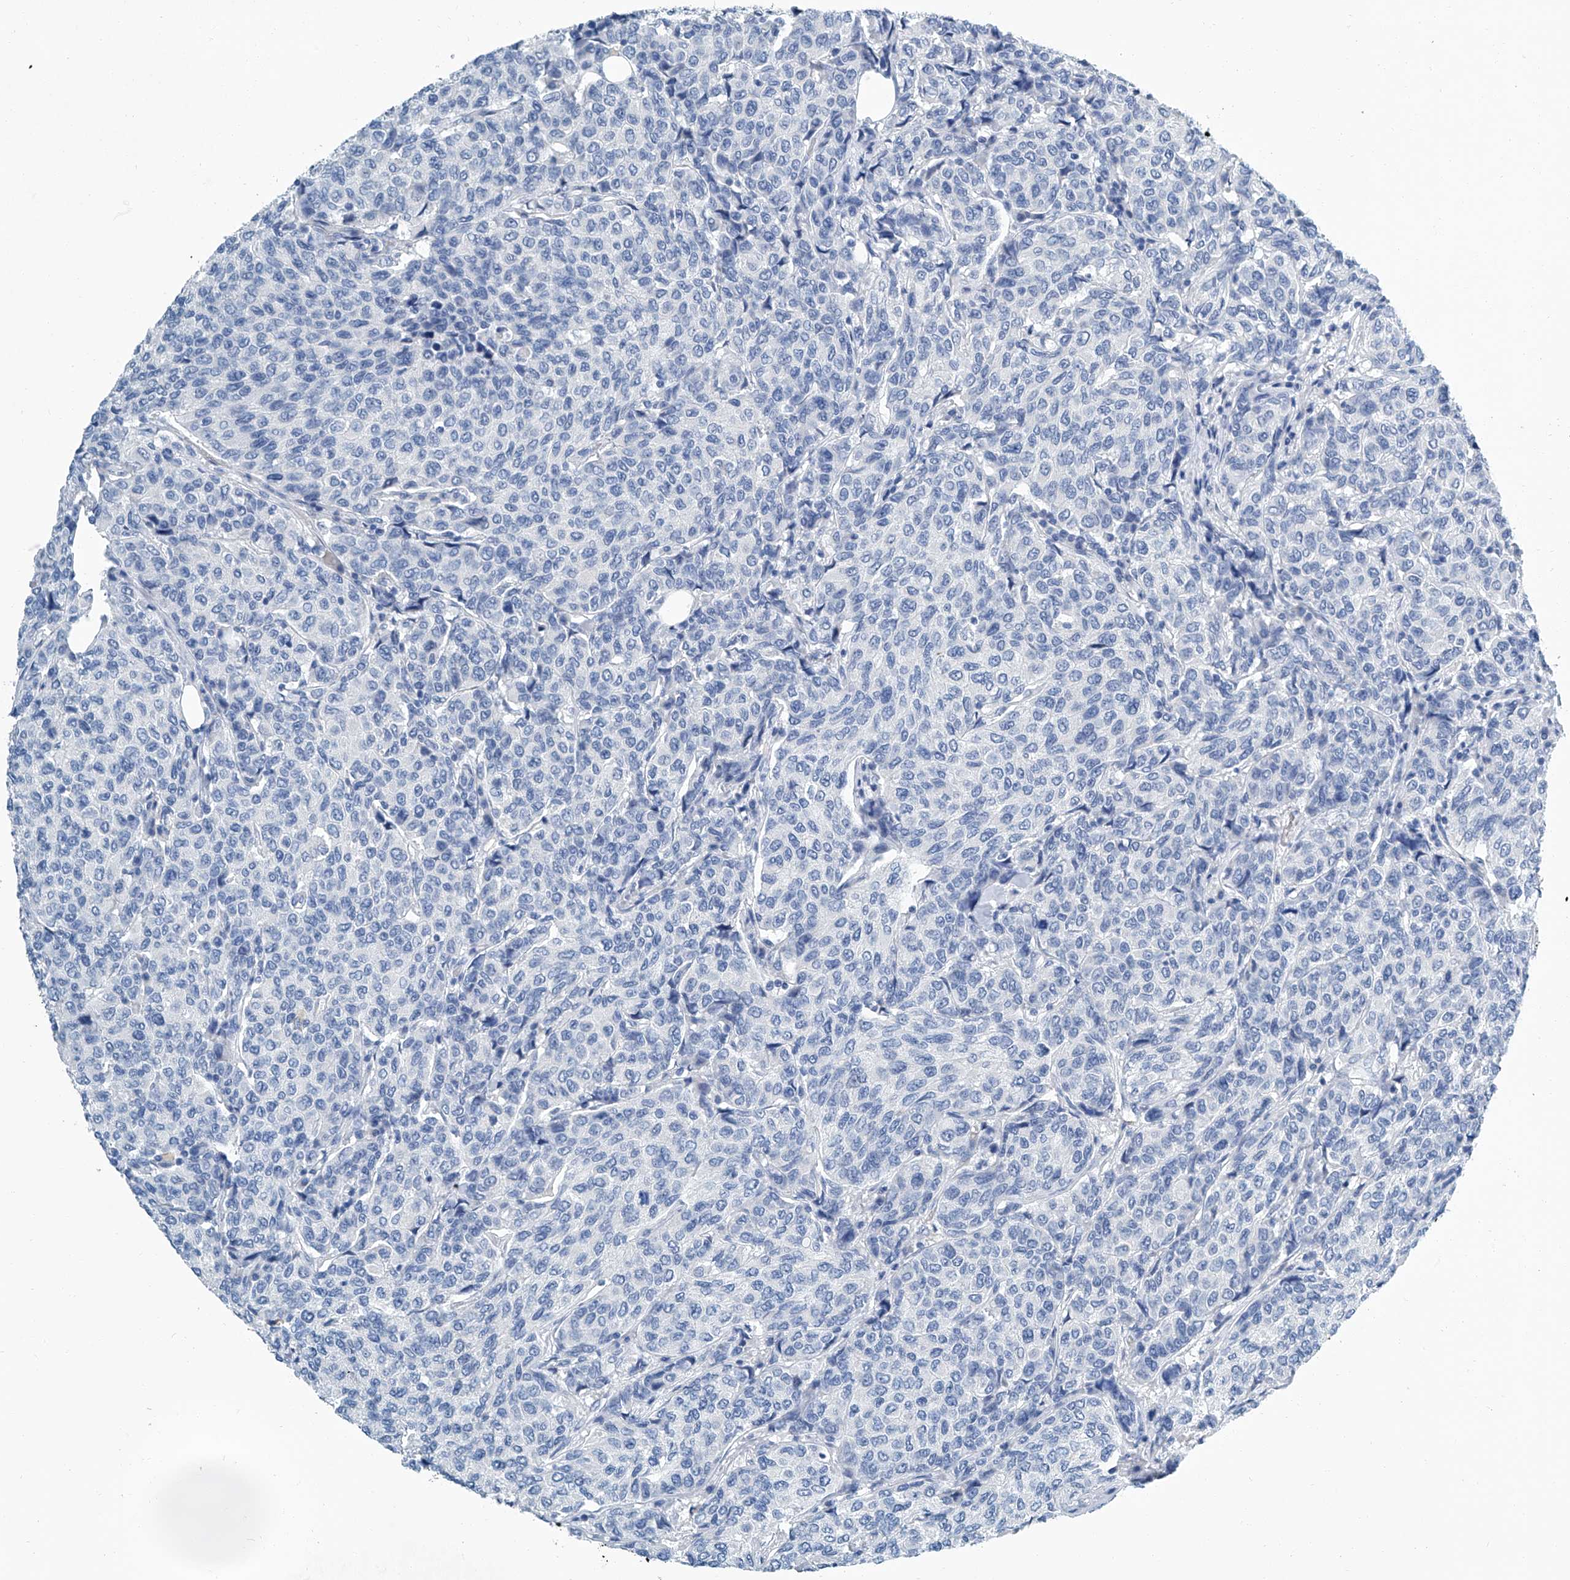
{"staining": {"intensity": "negative", "quantity": "none", "location": "none"}, "tissue": "breast cancer", "cell_type": "Tumor cells", "image_type": "cancer", "snomed": [{"axis": "morphology", "description": "Duct carcinoma"}, {"axis": "topography", "description": "Breast"}], "caption": "Immunohistochemical staining of breast intraductal carcinoma displays no significant positivity in tumor cells.", "gene": "CYP2A7", "patient": {"sex": "female", "age": 55}}